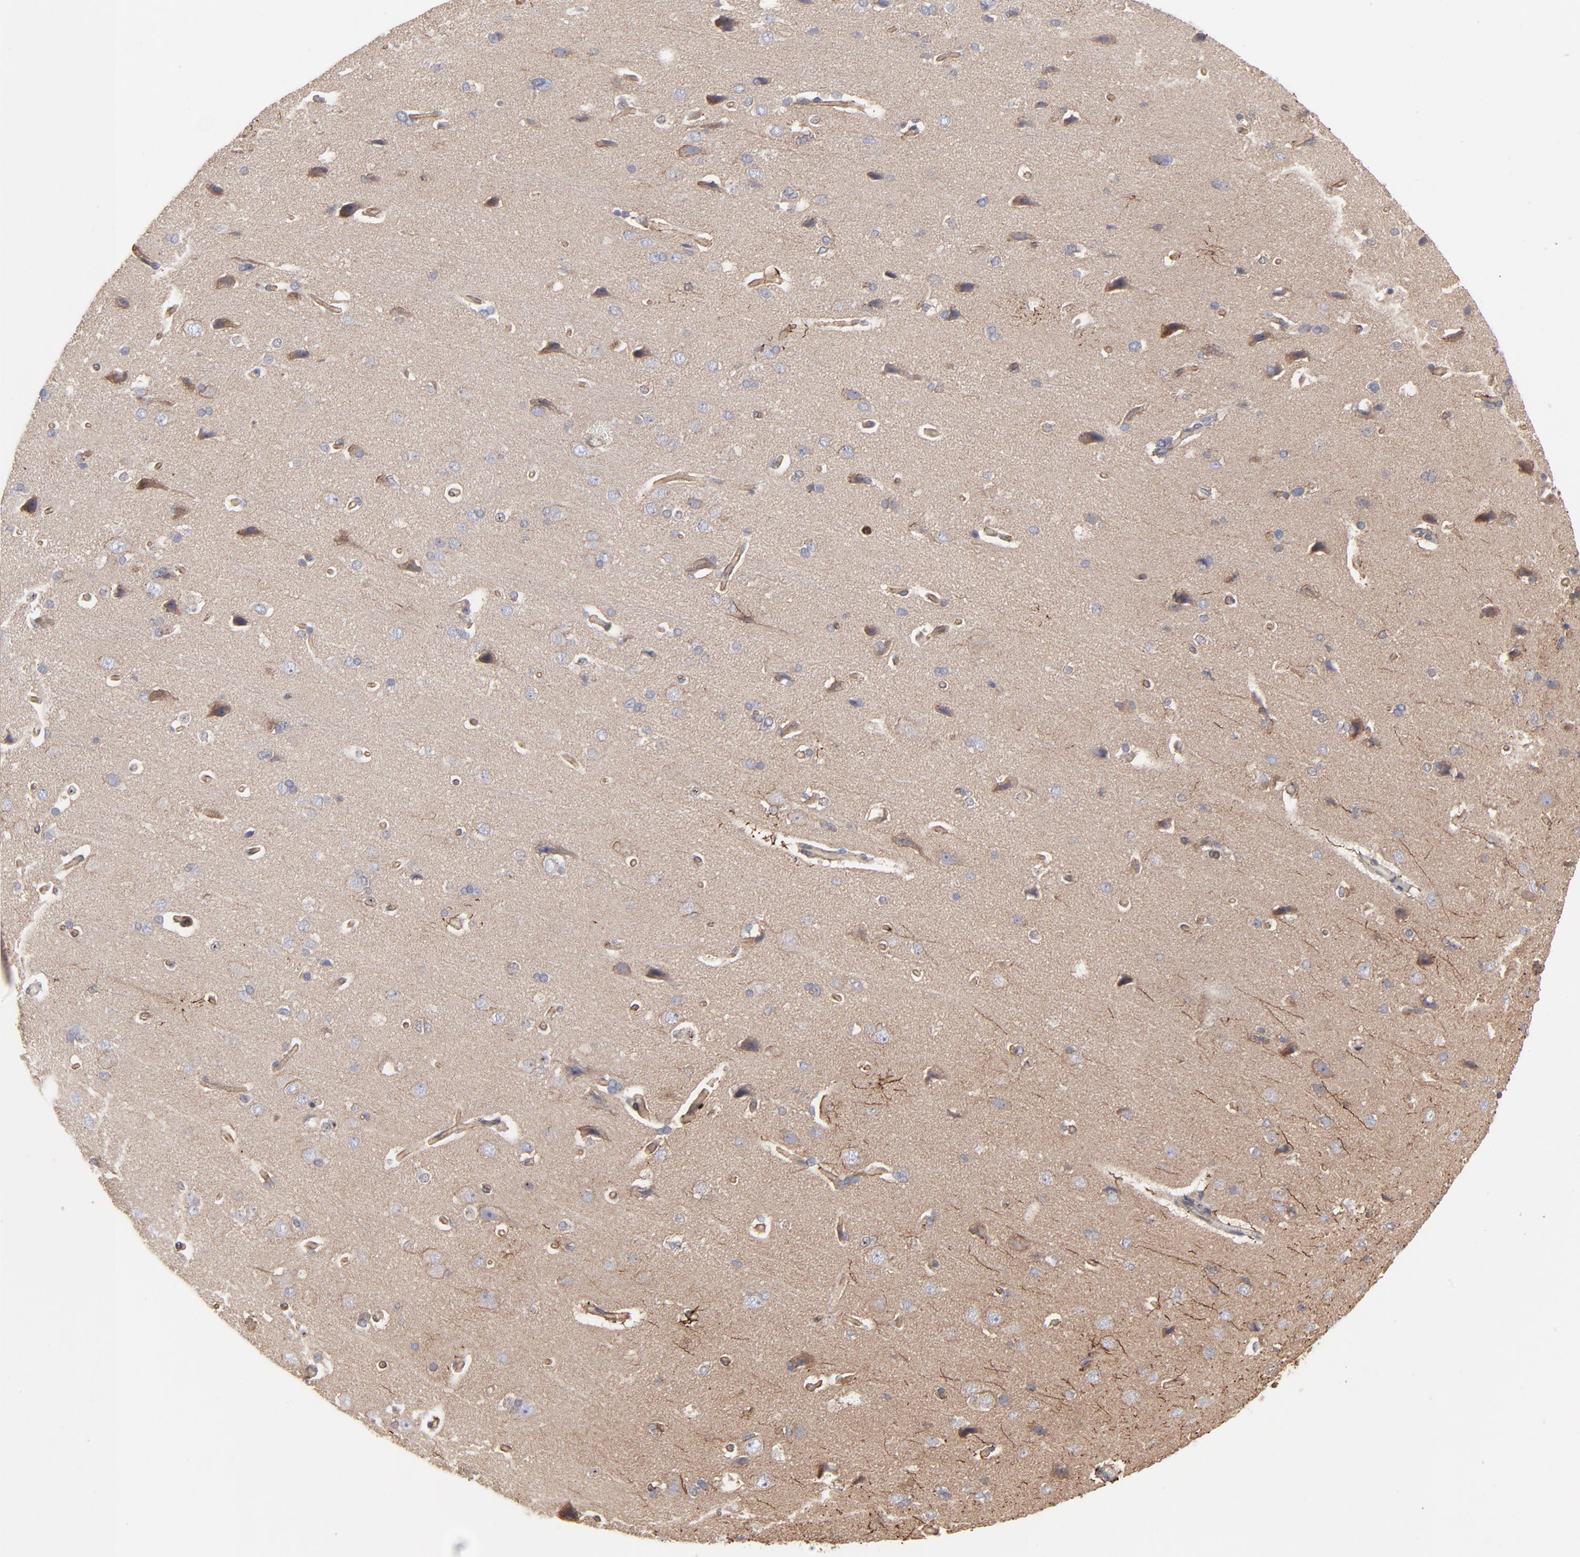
{"staining": {"intensity": "weak", "quantity": "25%-75%", "location": "cytoplasmic/membranous"}, "tissue": "cerebral cortex", "cell_type": "Endothelial cells", "image_type": "normal", "snomed": [{"axis": "morphology", "description": "Normal tissue, NOS"}, {"axis": "topography", "description": "Cerebral cortex"}], "caption": "Protein staining demonstrates weak cytoplasmic/membranous positivity in approximately 25%-75% of endothelial cells in benign cerebral cortex.", "gene": "PXN", "patient": {"sex": "male", "age": 62}}